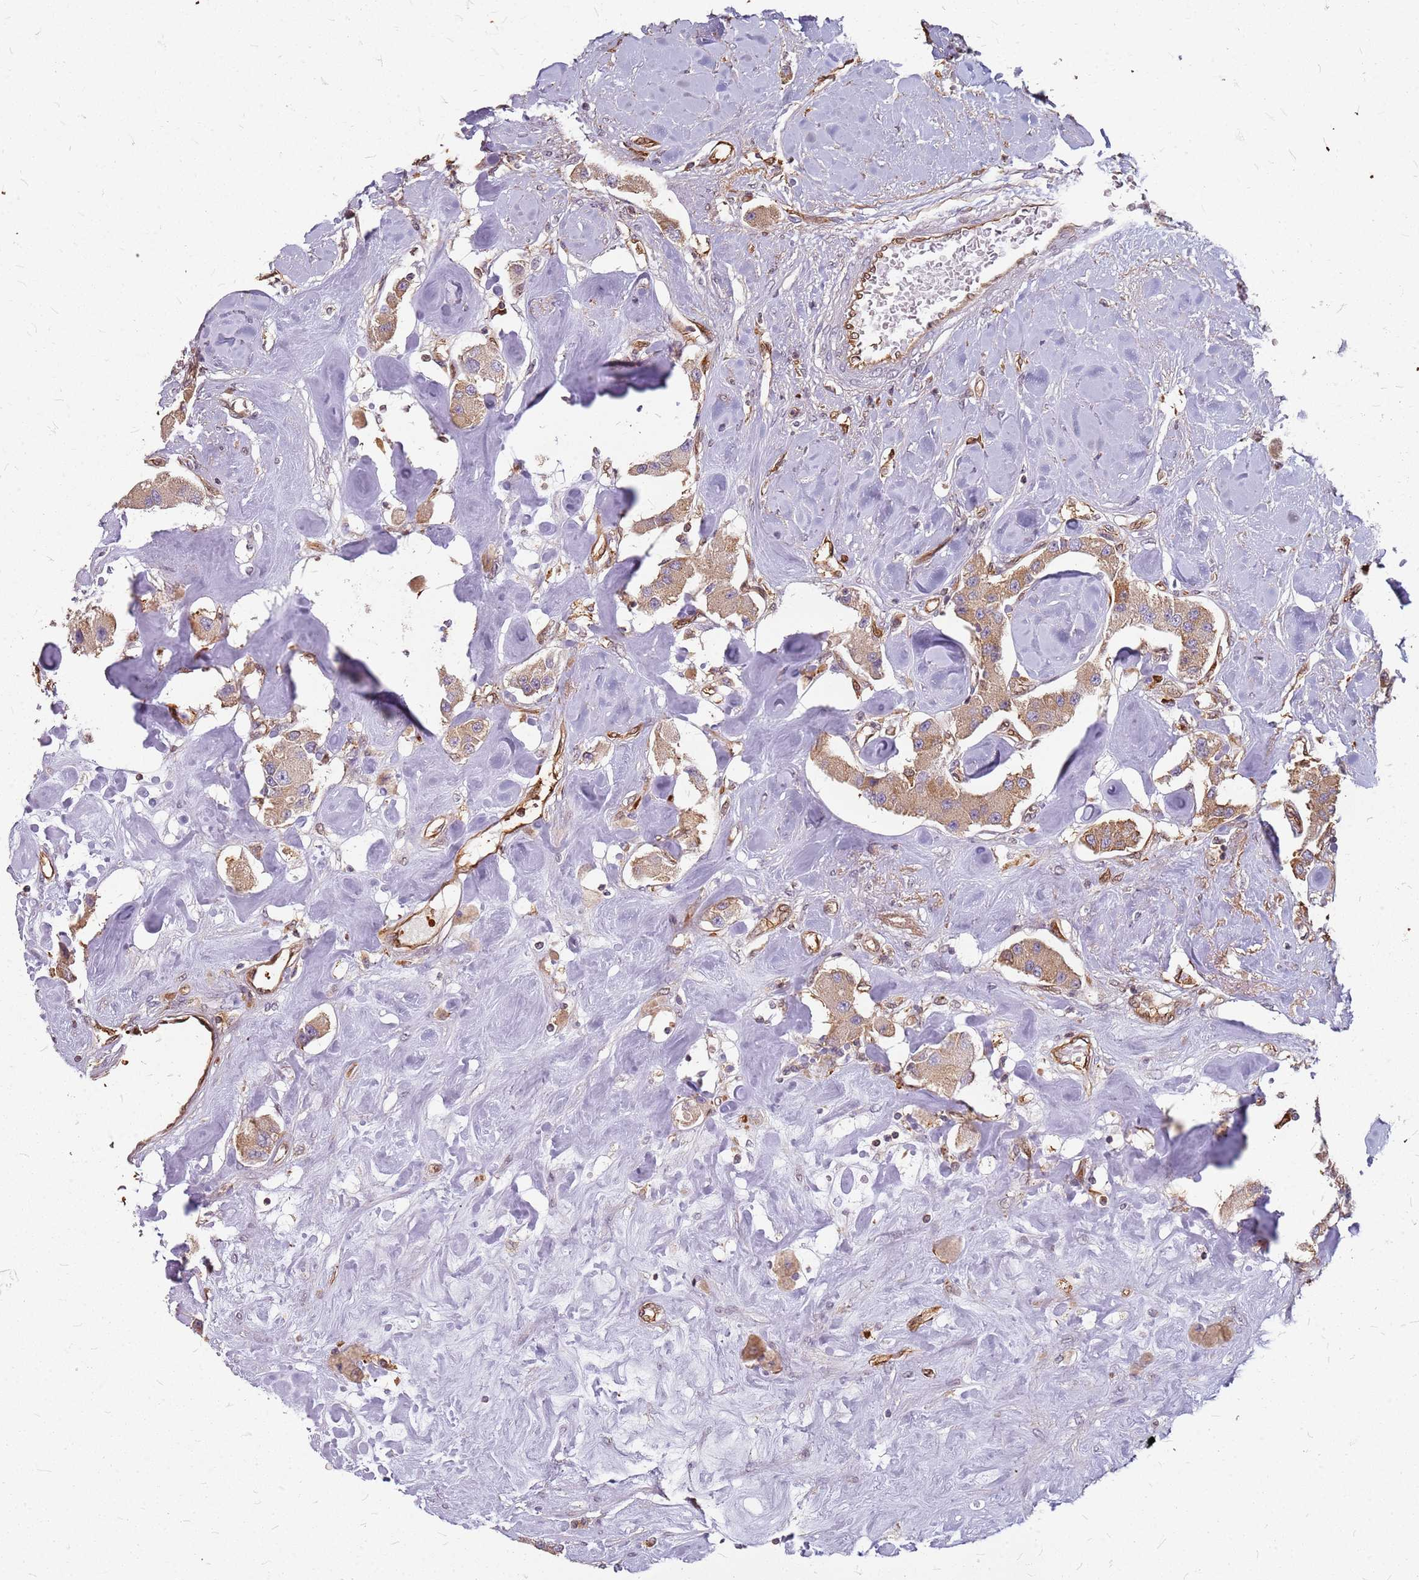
{"staining": {"intensity": "moderate", "quantity": ">75%", "location": "cytoplasmic/membranous"}, "tissue": "carcinoid", "cell_type": "Tumor cells", "image_type": "cancer", "snomed": [{"axis": "morphology", "description": "Carcinoid, malignant, NOS"}, {"axis": "topography", "description": "Pancreas"}], "caption": "A high-resolution photomicrograph shows immunohistochemistry (IHC) staining of carcinoid, which demonstrates moderate cytoplasmic/membranous expression in about >75% of tumor cells.", "gene": "HDX", "patient": {"sex": "male", "age": 41}}